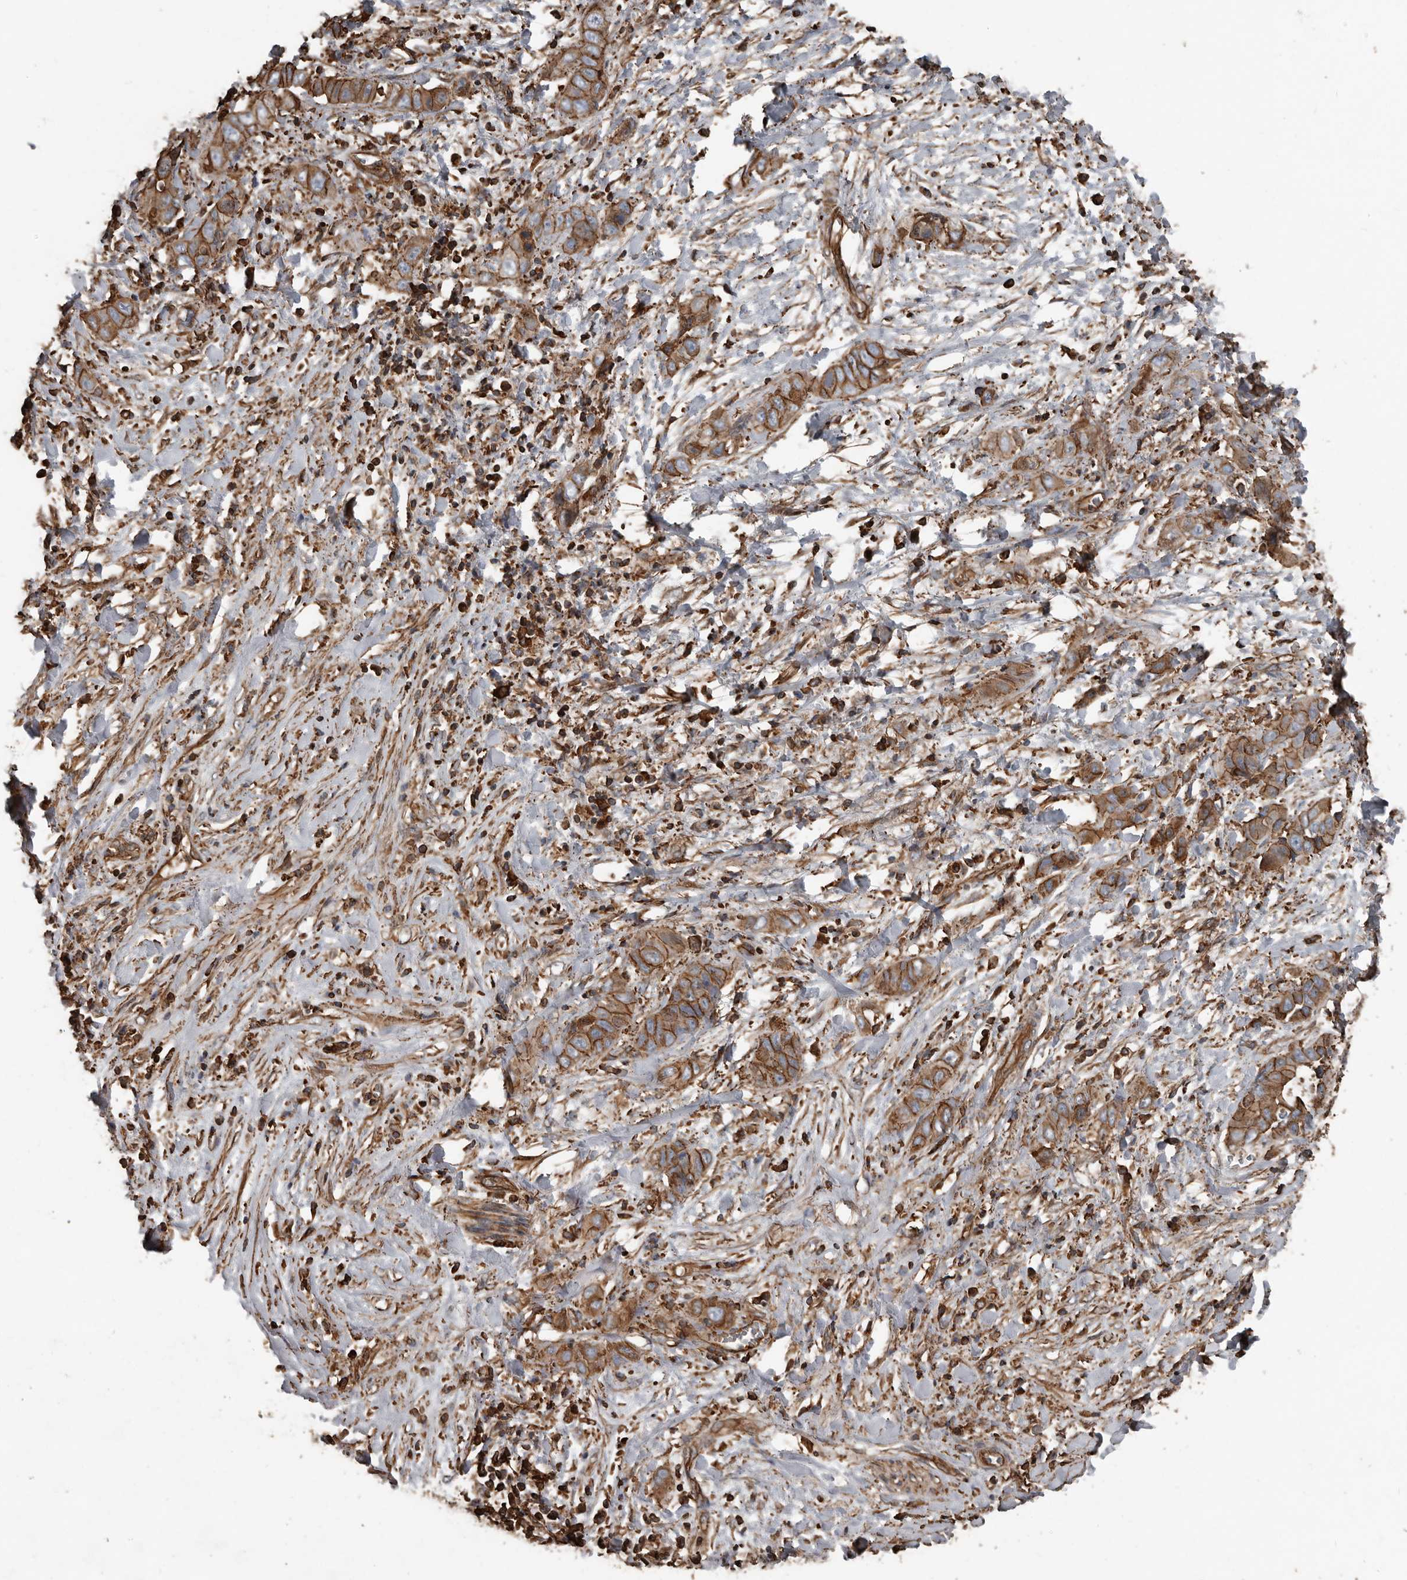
{"staining": {"intensity": "moderate", "quantity": ">75%", "location": "cytoplasmic/membranous"}, "tissue": "liver cancer", "cell_type": "Tumor cells", "image_type": "cancer", "snomed": [{"axis": "morphology", "description": "Cholangiocarcinoma"}, {"axis": "topography", "description": "Liver"}], "caption": "A brown stain highlights moderate cytoplasmic/membranous positivity of a protein in cholangiocarcinoma (liver) tumor cells.", "gene": "DENND6B", "patient": {"sex": "female", "age": 52}}